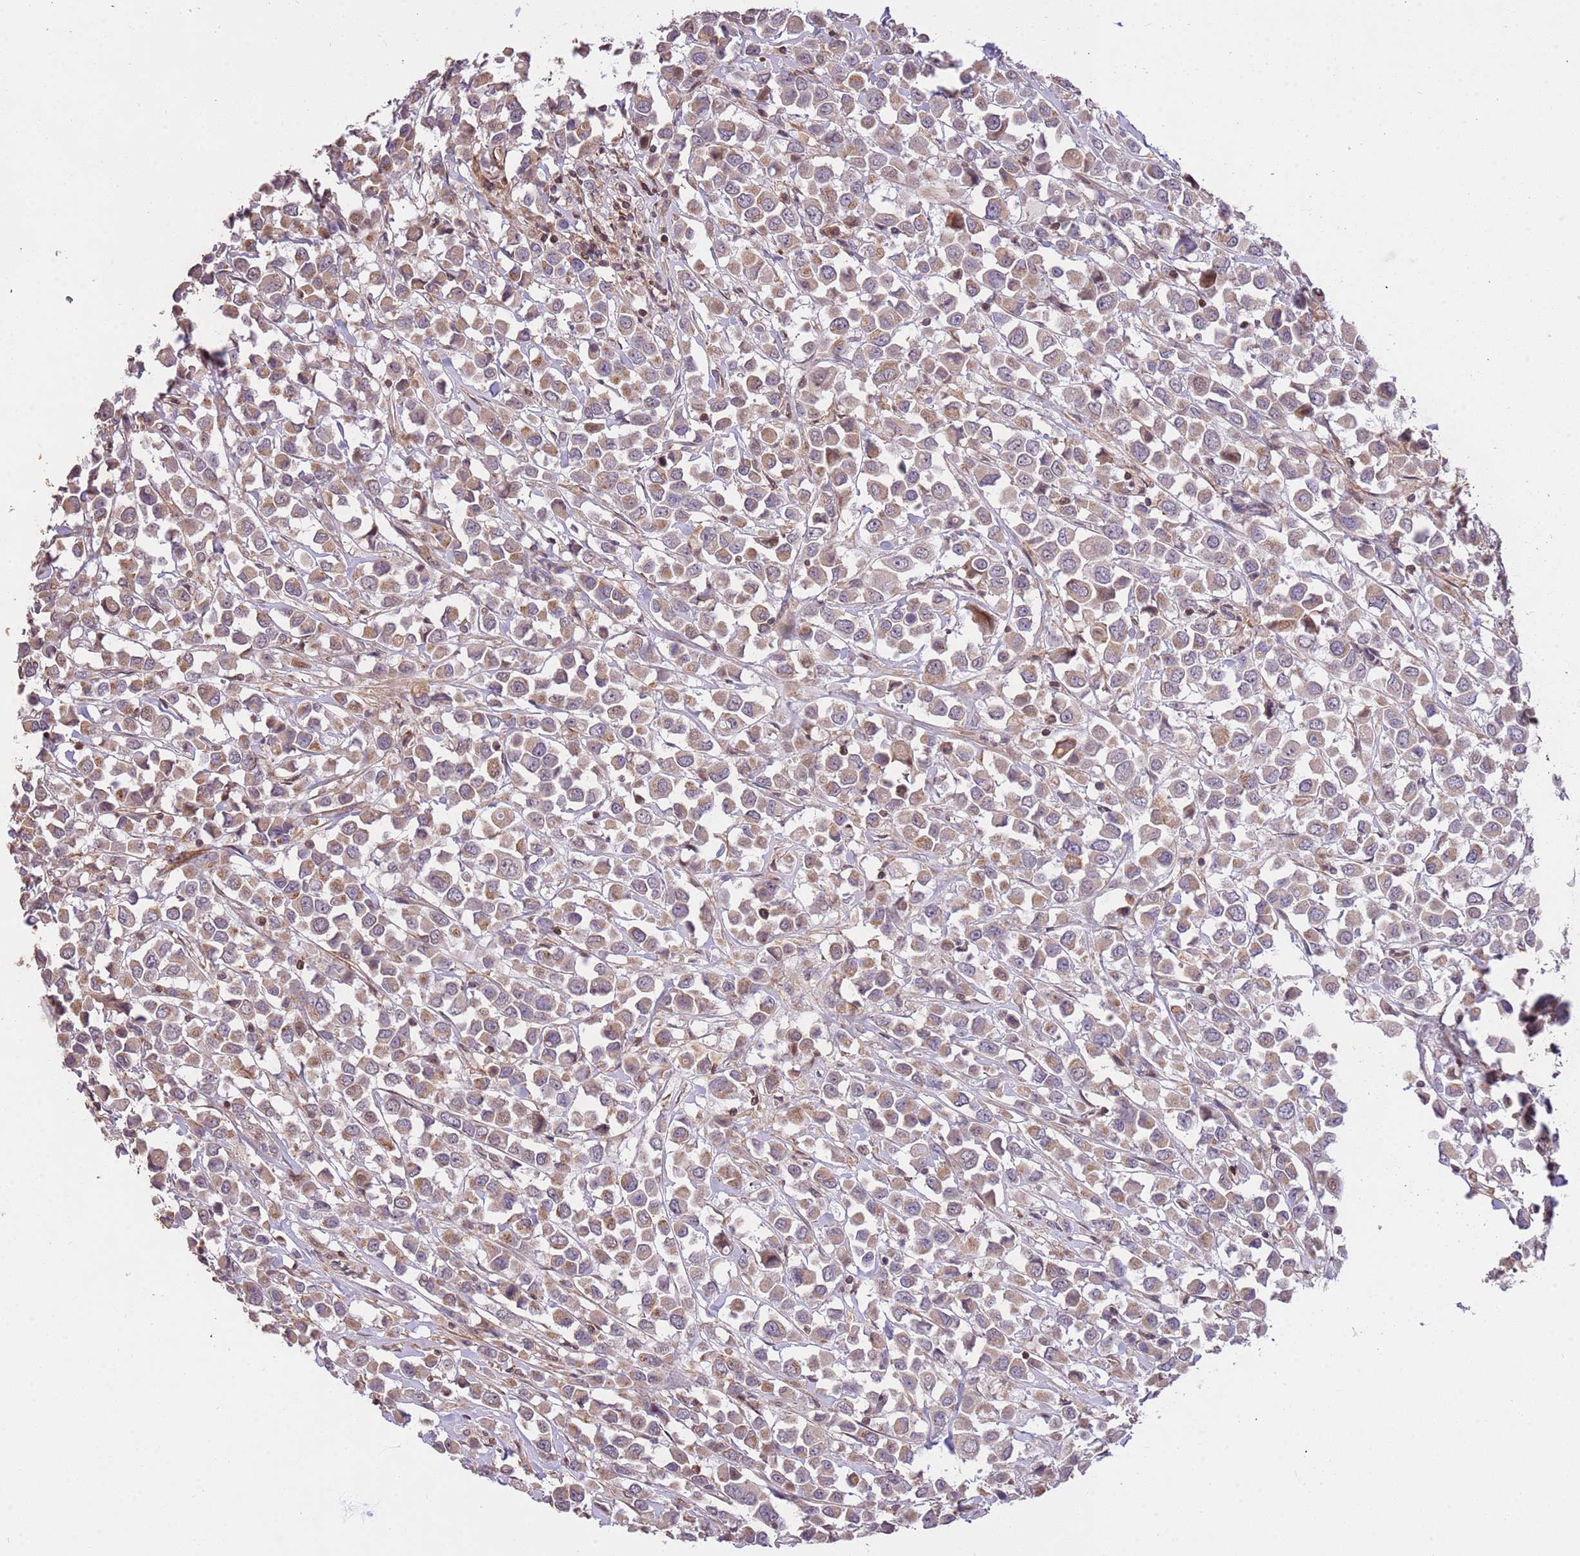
{"staining": {"intensity": "weak", "quantity": ">75%", "location": "cytoplasmic/membranous"}, "tissue": "breast cancer", "cell_type": "Tumor cells", "image_type": "cancer", "snomed": [{"axis": "morphology", "description": "Duct carcinoma"}, {"axis": "topography", "description": "Breast"}], "caption": "This photomicrograph displays intraductal carcinoma (breast) stained with immunohistochemistry (IHC) to label a protein in brown. The cytoplasmic/membranous of tumor cells show weak positivity for the protein. Nuclei are counter-stained blue.", "gene": "SLC16A4", "patient": {"sex": "female", "age": 61}}